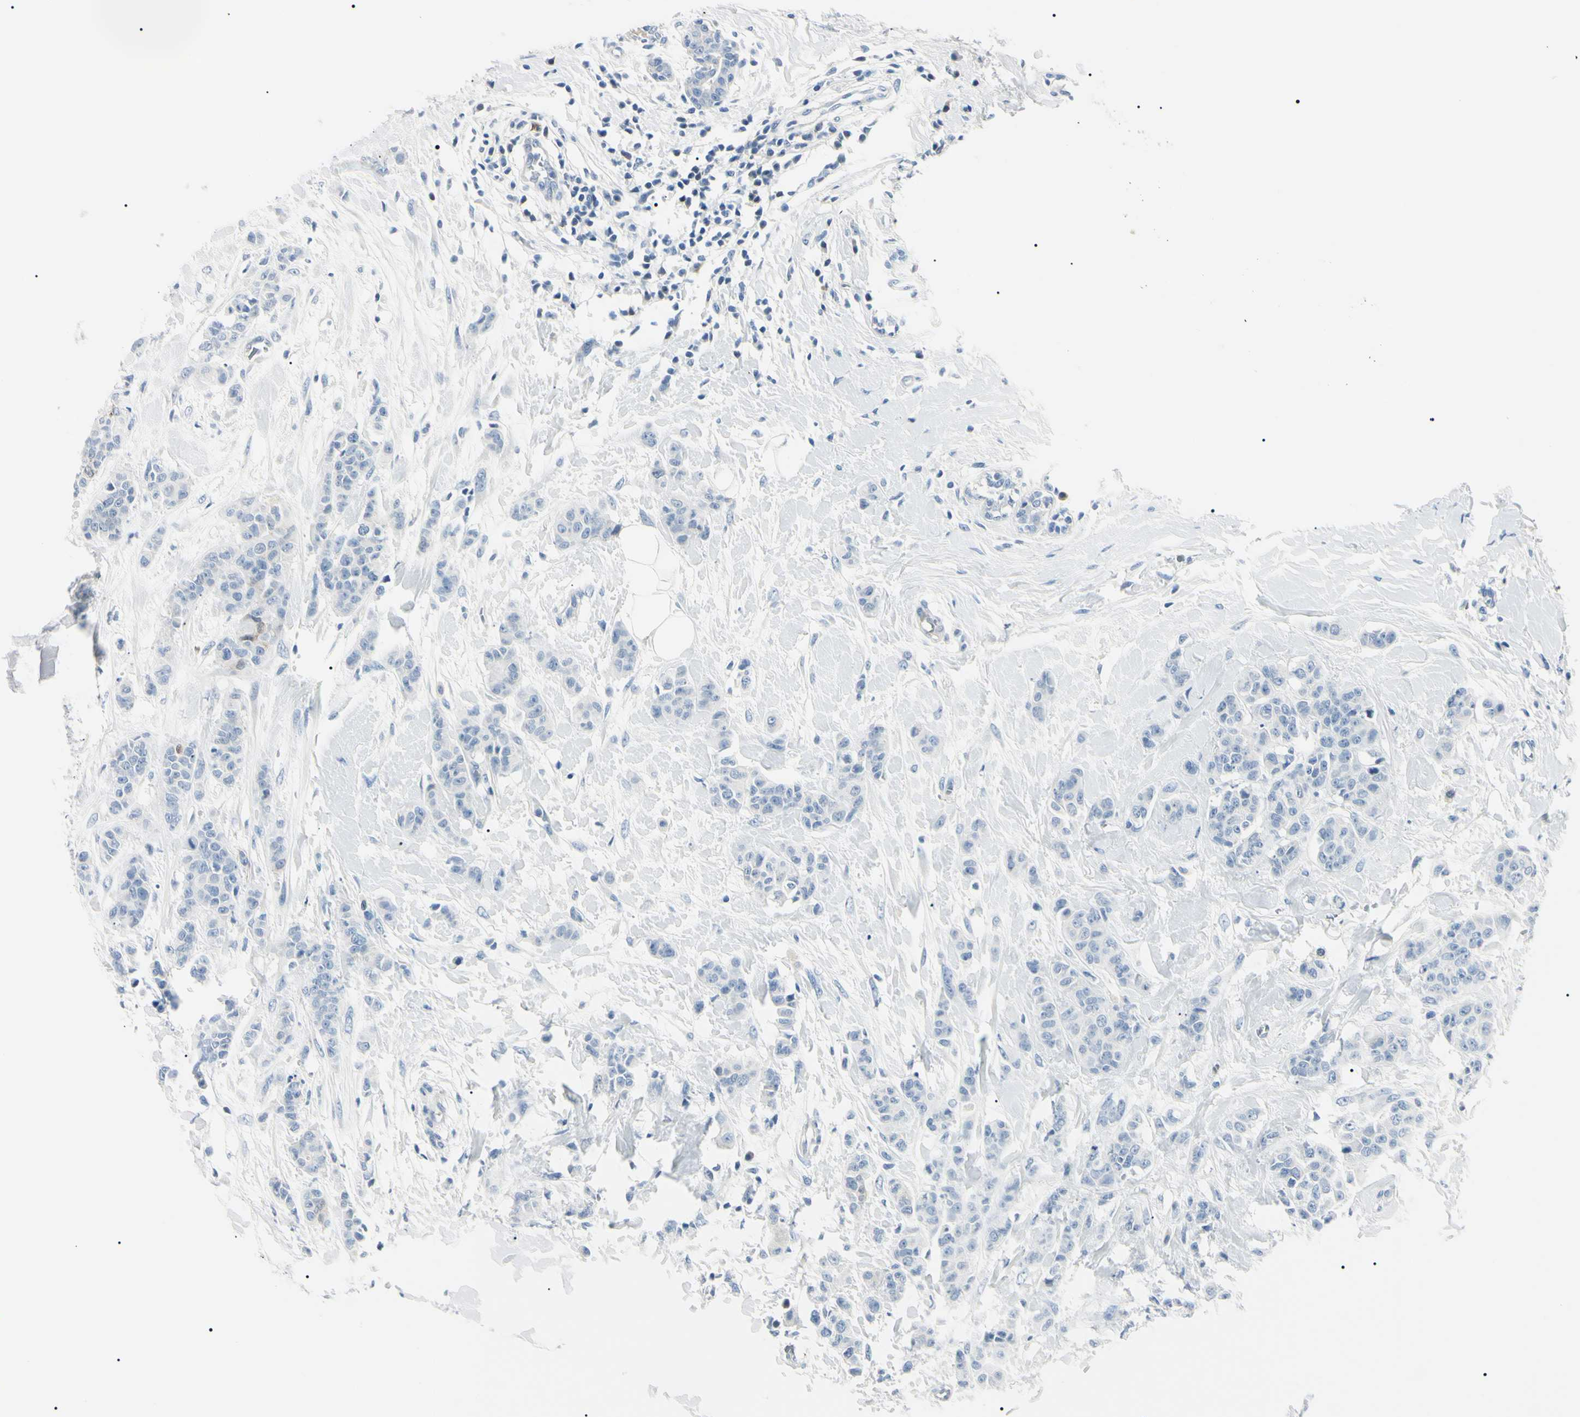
{"staining": {"intensity": "negative", "quantity": "none", "location": "none"}, "tissue": "breast cancer", "cell_type": "Tumor cells", "image_type": "cancer", "snomed": [{"axis": "morphology", "description": "Normal tissue, NOS"}, {"axis": "morphology", "description": "Duct carcinoma"}, {"axis": "topography", "description": "Breast"}], "caption": "The photomicrograph displays no significant staining in tumor cells of breast cancer.", "gene": "CA2", "patient": {"sex": "female", "age": 40}}